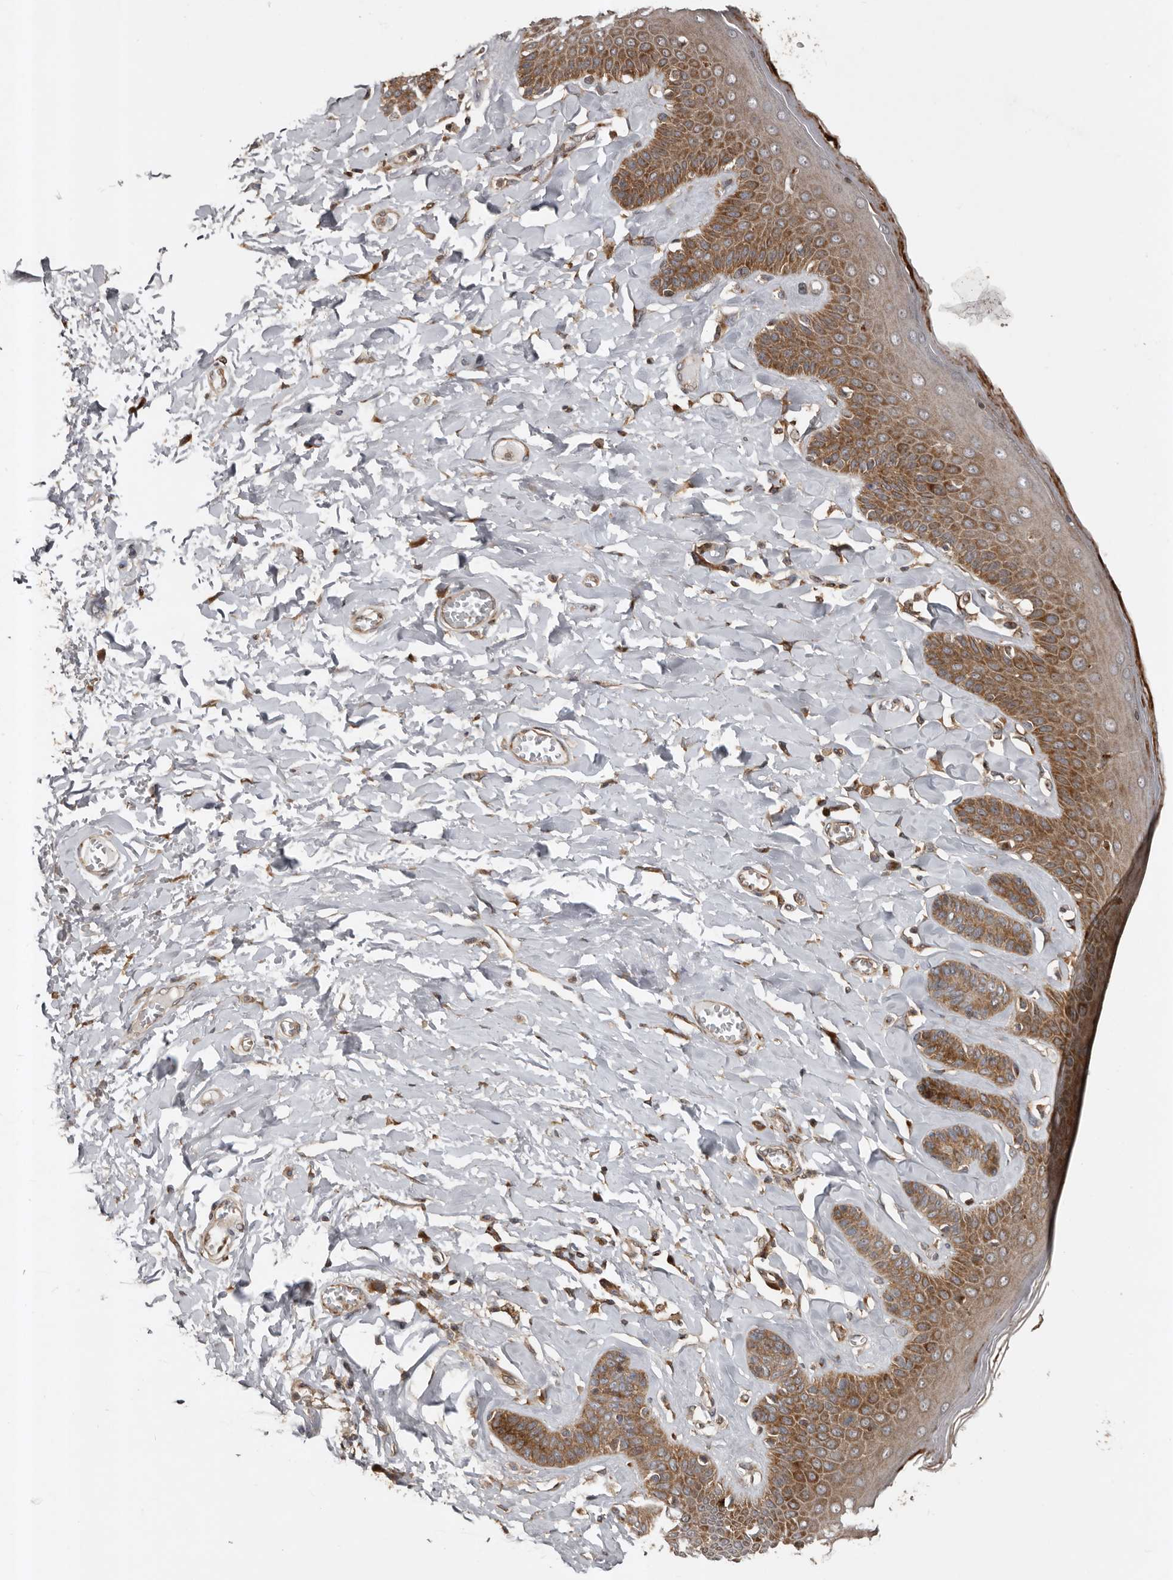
{"staining": {"intensity": "moderate", "quantity": "25%-75%", "location": "cytoplasmic/membranous"}, "tissue": "skin", "cell_type": "Epidermal cells", "image_type": "normal", "snomed": [{"axis": "morphology", "description": "Normal tissue, NOS"}, {"axis": "topography", "description": "Anal"}], "caption": "Immunohistochemical staining of benign human skin displays 25%-75% levels of moderate cytoplasmic/membranous protein staining in approximately 25%-75% of epidermal cells. Using DAB (3,3'-diaminobenzidine) (brown) and hematoxylin (blue) stains, captured at high magnification using brightfield microscopy.", "gene": "CCDC190", "patient": {"sex": "male", "age": 69}}